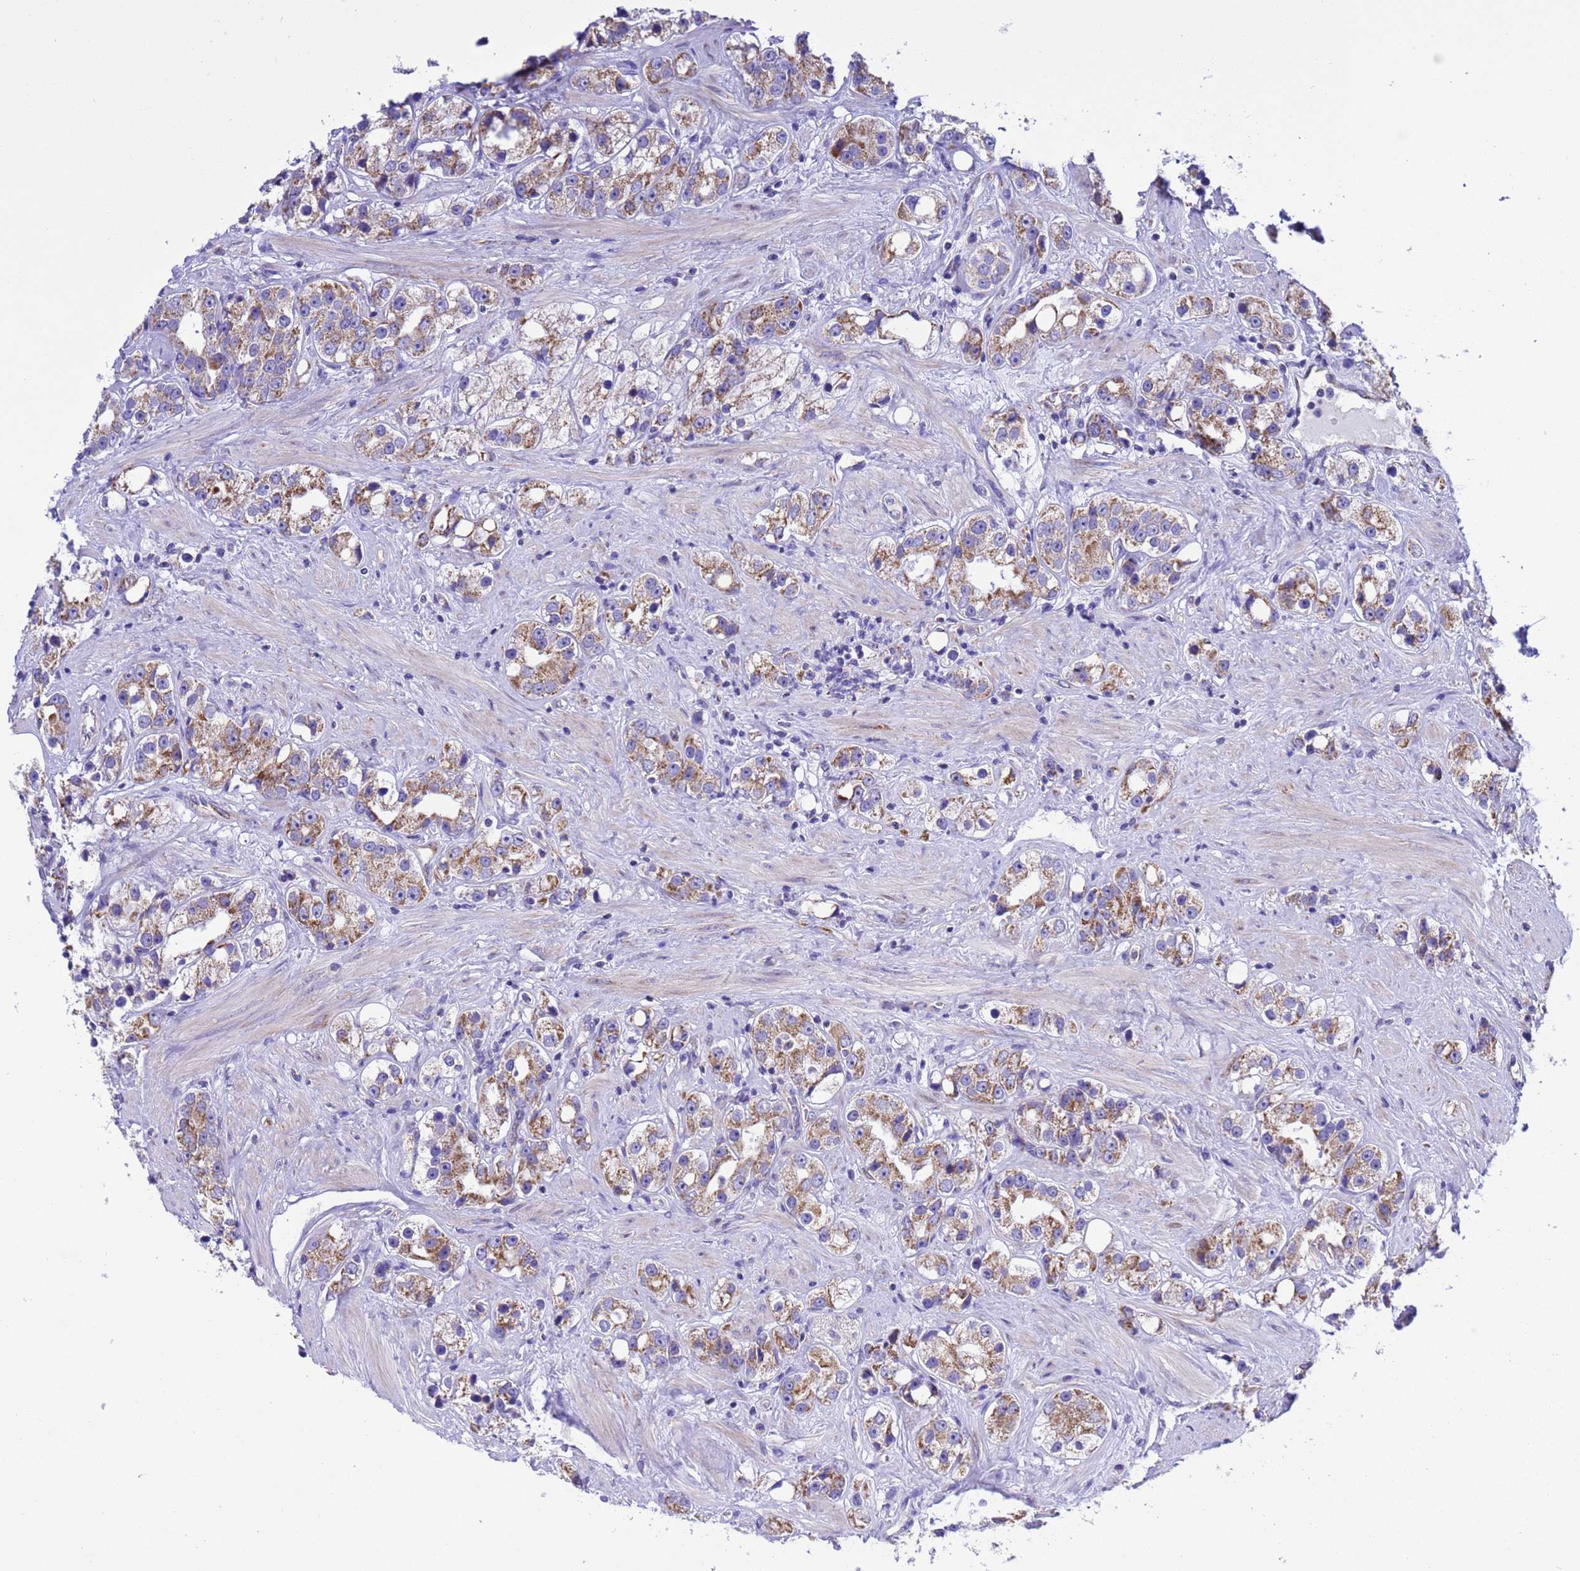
{"staining": {"intensity": "moderate", "quantity": ">75%", "location": "cytoplasmic/membranous"}, "tissue": "prostate cancer", "cell_type": "Tumor cells", "image_type": "cancer", "snomed": [{"axis": "morphology", "description": "Adenocarcinoma, NOS"}, {"axis": "topography", "description": "Prostate"}], "caption": "An image of adenocarcinoma (prostate) stained for a protein shows moderate cytoplasmic/membranous brown staining in tumor cells.", "gene": "CCDC191", "patient": {"sex": "male", "age": 79}}